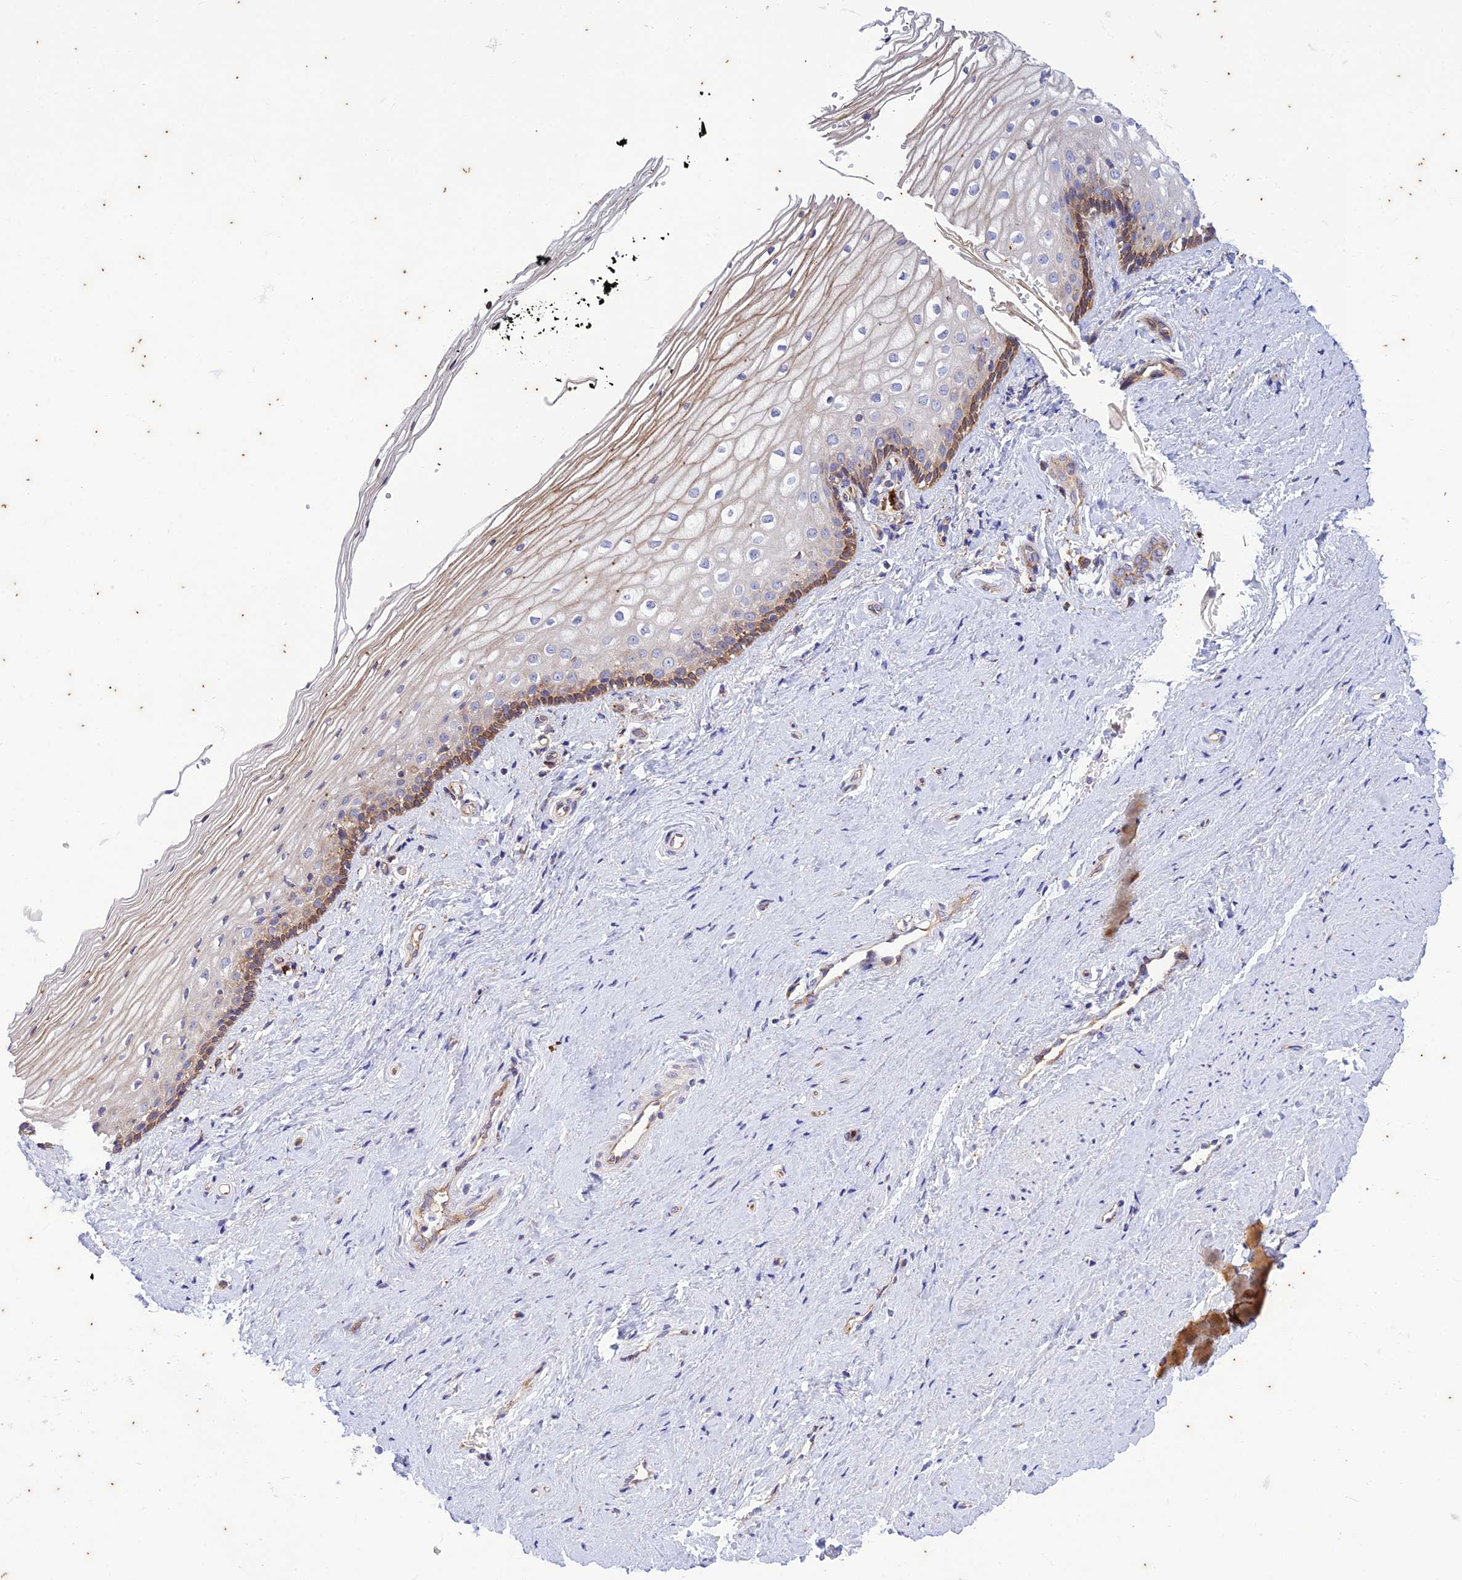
{"staining": {"intensity": "moderate", "quantity": "25%-75%", "location": "cytoplasmic/membranous"}, "tissue": "vagina", "cell_type": "Squamous epithelial cells", "image_type": "normal", "snomed": [{"axis": "morphology", "description": "Normal tissue, NOS"}, {"axis": "topography", "description": "Vagina"}], "caption": "The image shows immunohistochemical staining of unremarkable vagina. There is moderate cytoplasmic/membranous staining is appreciated in about 25%-75% of squamous epithelial cells.", "gene": "PIMREG", "patient": {"sex": "female", "age": 46}}